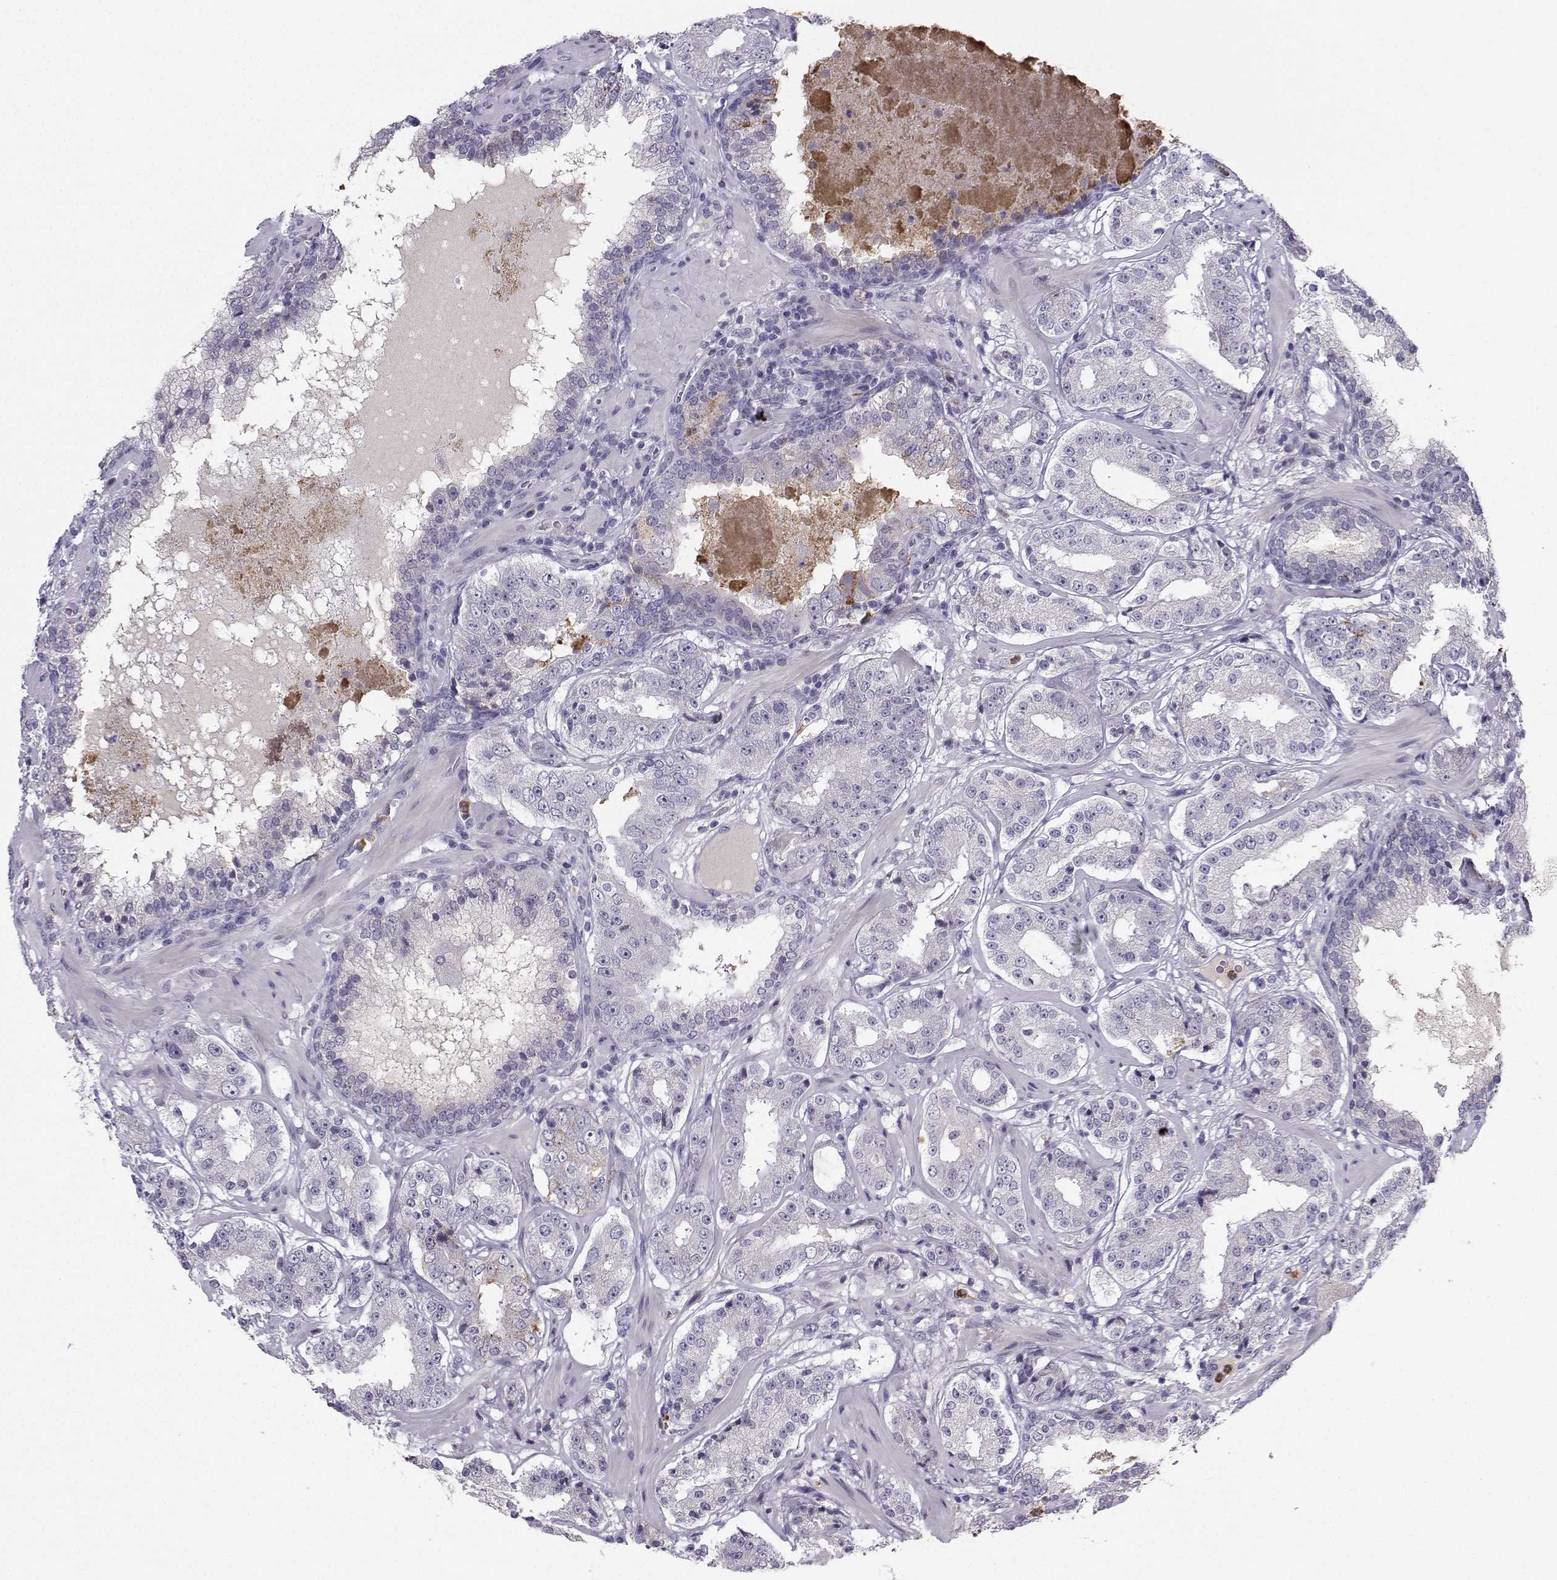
{"staining": {"intensity": "negative", "quantity": "none", "location": "none"}, "tissue": "prostate cancer", "cell_type": "Tumor cells", "image_type": "cancer", "snomed": [{"axis": "morphology", "description": "Adenocarcinoma, Low grade"}, {"axis": "topography", "description": "Prostate"}], "caption": "Micrograph shows no significant protein expression in tumor cells of prostate adenocarcinoma (low-grade). Nuclei are stained in blue.", "gene": "CALY", "patient": {"sex": "male", "age": 60}}